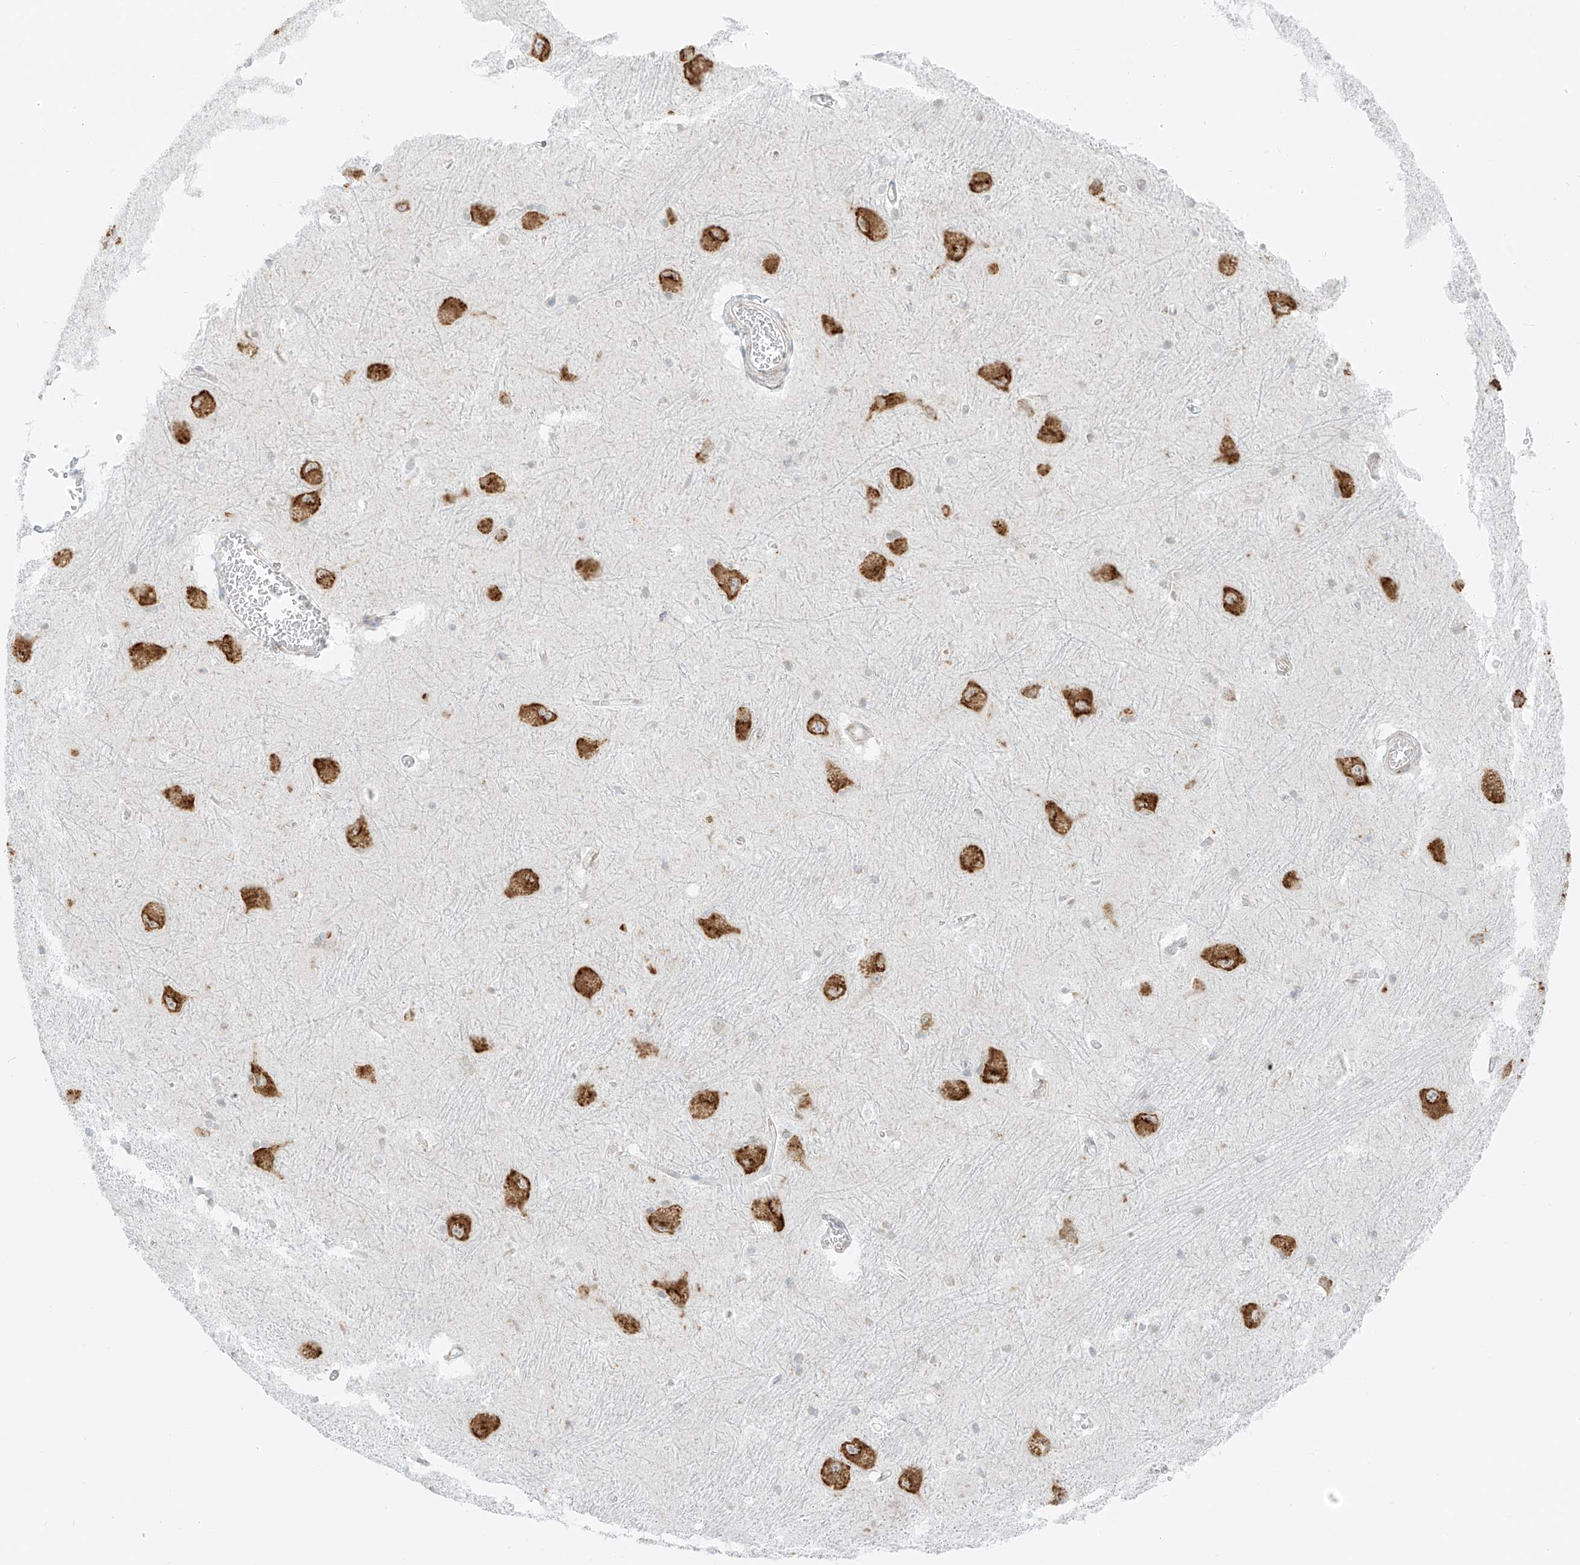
{"staining": {"intensity": "moderate", "quantity": "<25%", "location": "cytoplasmic/membranous"}, "tissue": "caudate", "cell_type": "Glial cells", "image_type": "normal", "snomed": [{"axis": "morphology", "description": "Normal tissue, NOS"}, {"axis": "topography", "description": "Lateral ventricle wall"}], "caption": "Brown immunohistochemical staining in unremarkable human caudate displays moderate cytoplasmic/membranous staining in about <25% of glial cells. The staining was performed using DAB, with brown indicating positive protein expression. Nuclei are stained blue with hematoxylin.", "gene": "LRRC59", "patient": {"sex": "male", "age": 37}}